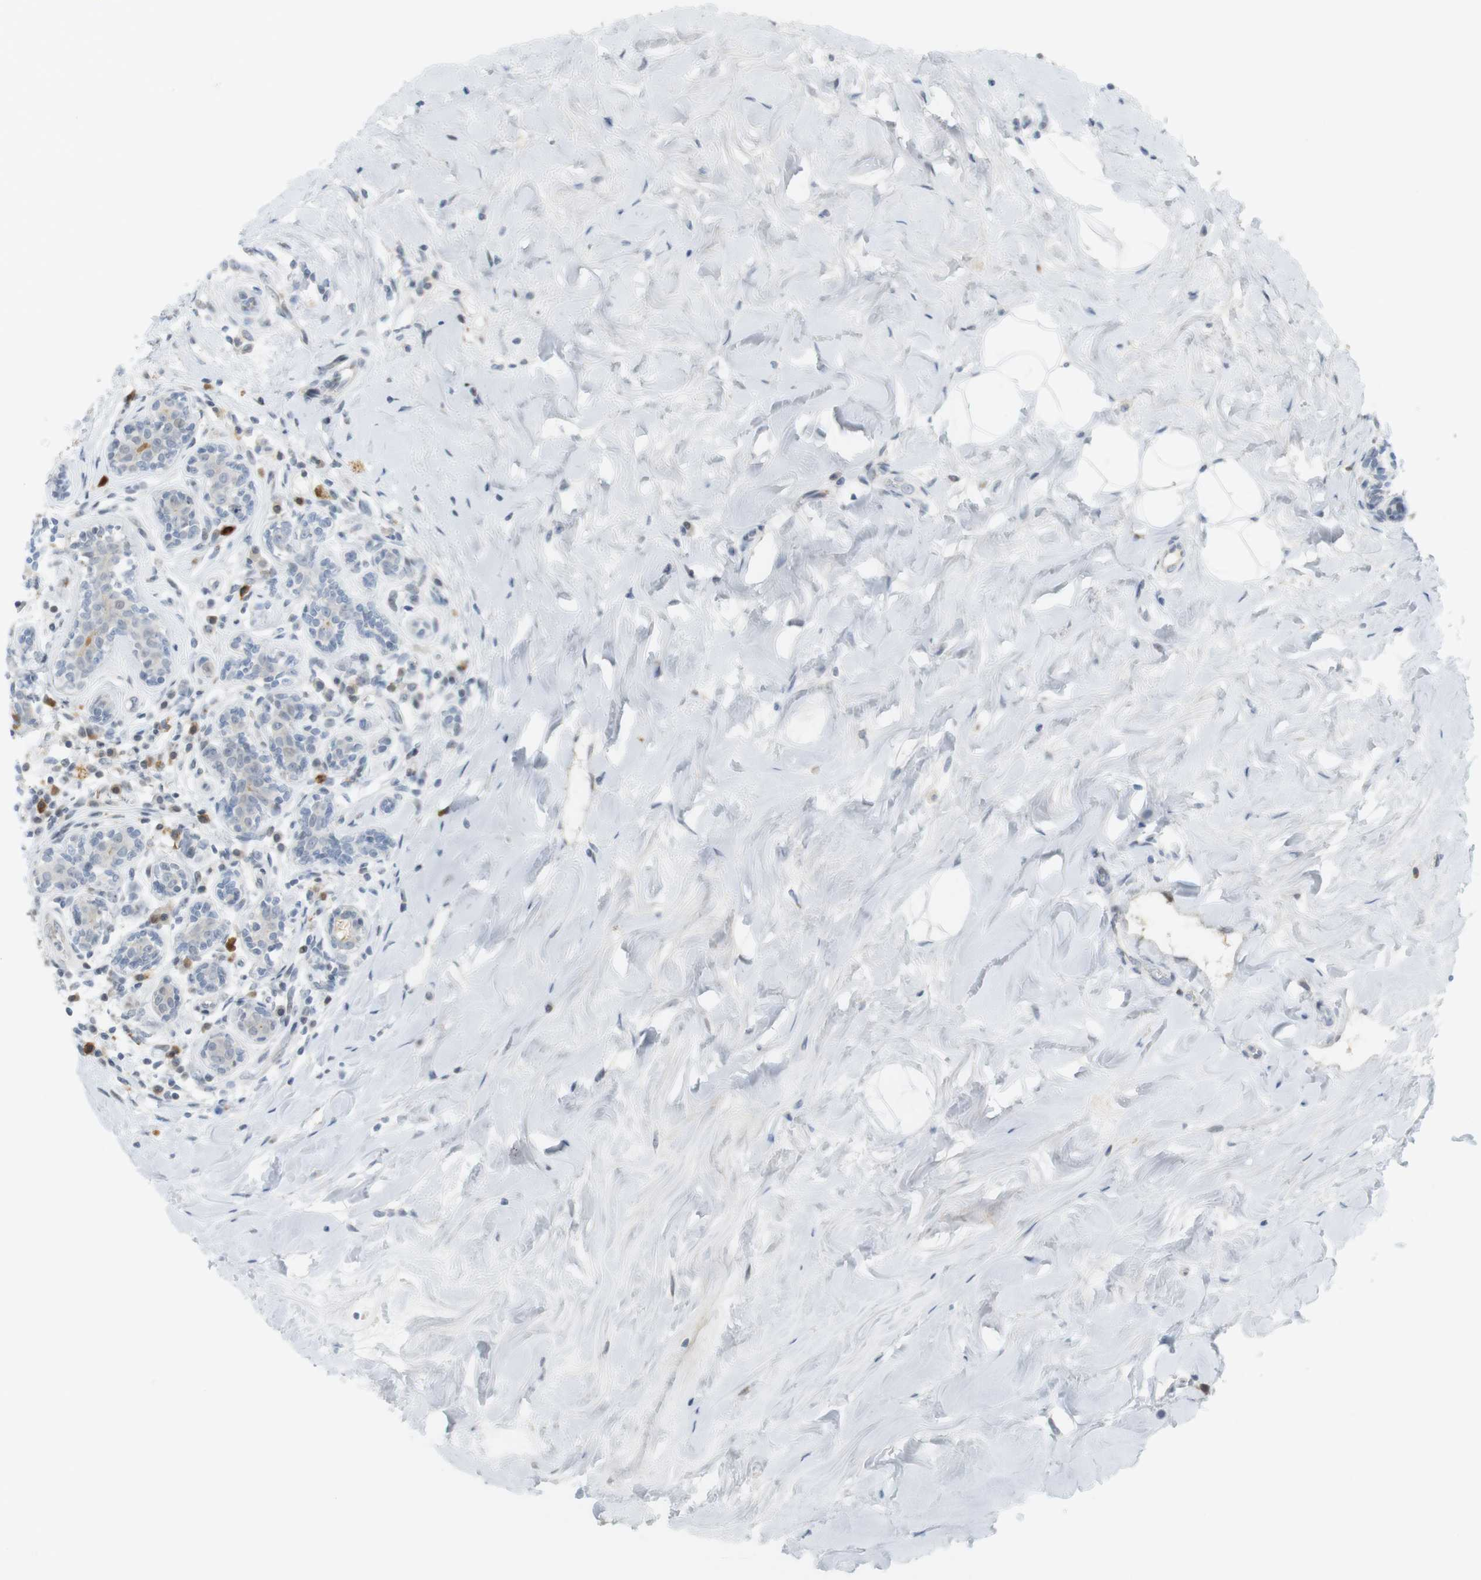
{"staining": {"intensity": "negative", "quantity": "none", "location": "none"}, "tissue": "breast cancer", "cell_type": "Tumor cells", "image_type": "cancer", "snomed": [{"axis": "morphology", "description": "Normal tissue, NOS"}, {"axis": "morphology", "description": "Duct carcinoma"}, {"axis": "topography", "description": "Breast"}], "caption": "DAB immunohistochemical staining of breast intraductal carcinoma shows no significant expression in tumor cells. (Brightfield microscopy of DAB IHC at high magnification).", "gene": "DMC1", "patient": {"sex": "female", "age": 40}}